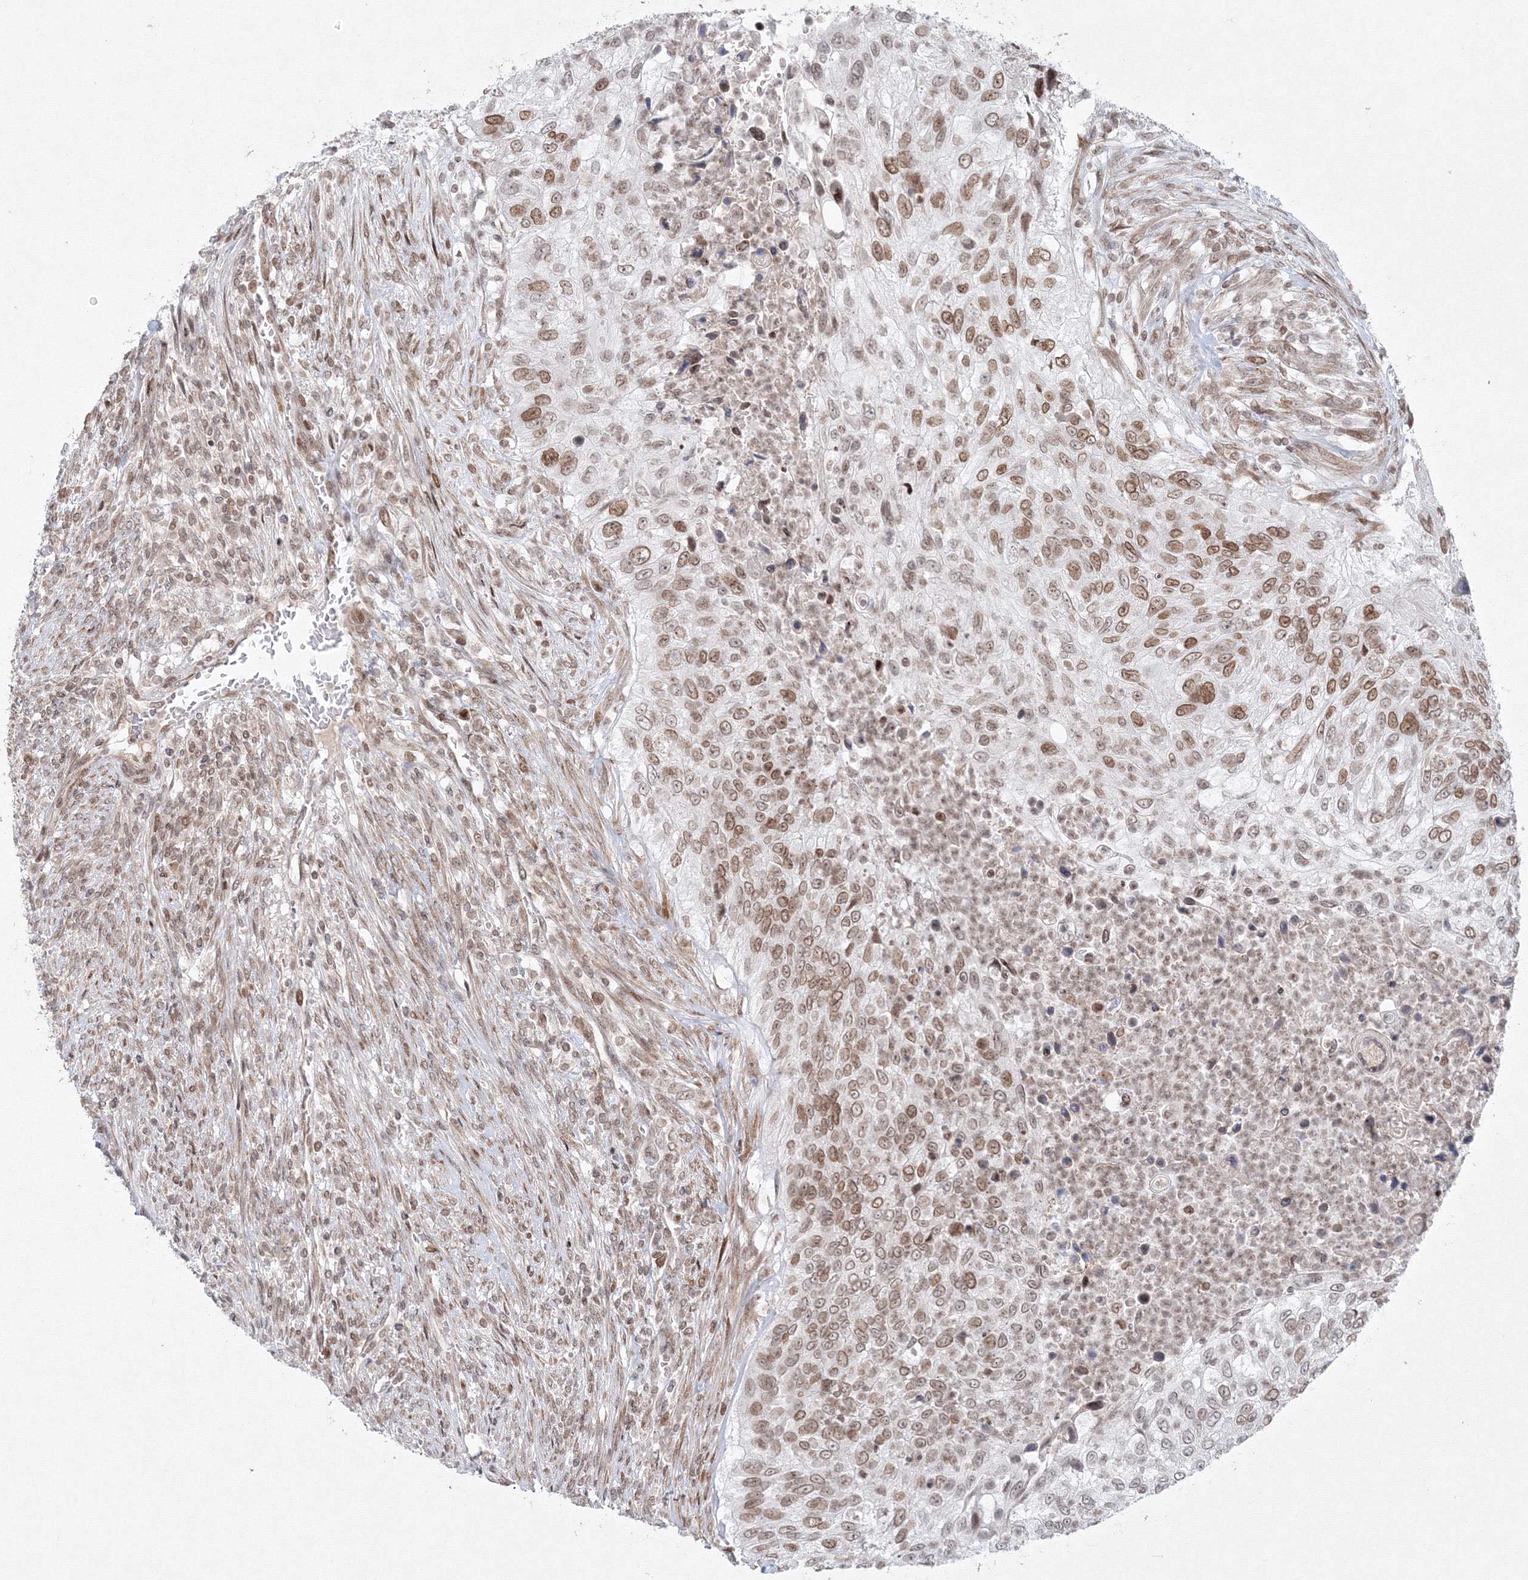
{"staining": {"intensity": "moderate", "quantity": ">75%", "location": "nuclear"}, "tissue": "urothelial cancer", "cell_type": "Tumor cells", "image_type": "cancer", "snomed": [{"axis": "morphology", "description": "Urothelial carcinoma, High grade"}, {"axis": "topography", "description": "Urinary bladder"}], "caption": "Immunohistochemical staining of human urothelial carcinoma (high-grade) exhibits medium levels of moderate nuclear expression in about >75% of tumor cells.", "gene": "KIF4A", "patient": {"sex": "female", "age": 60}}